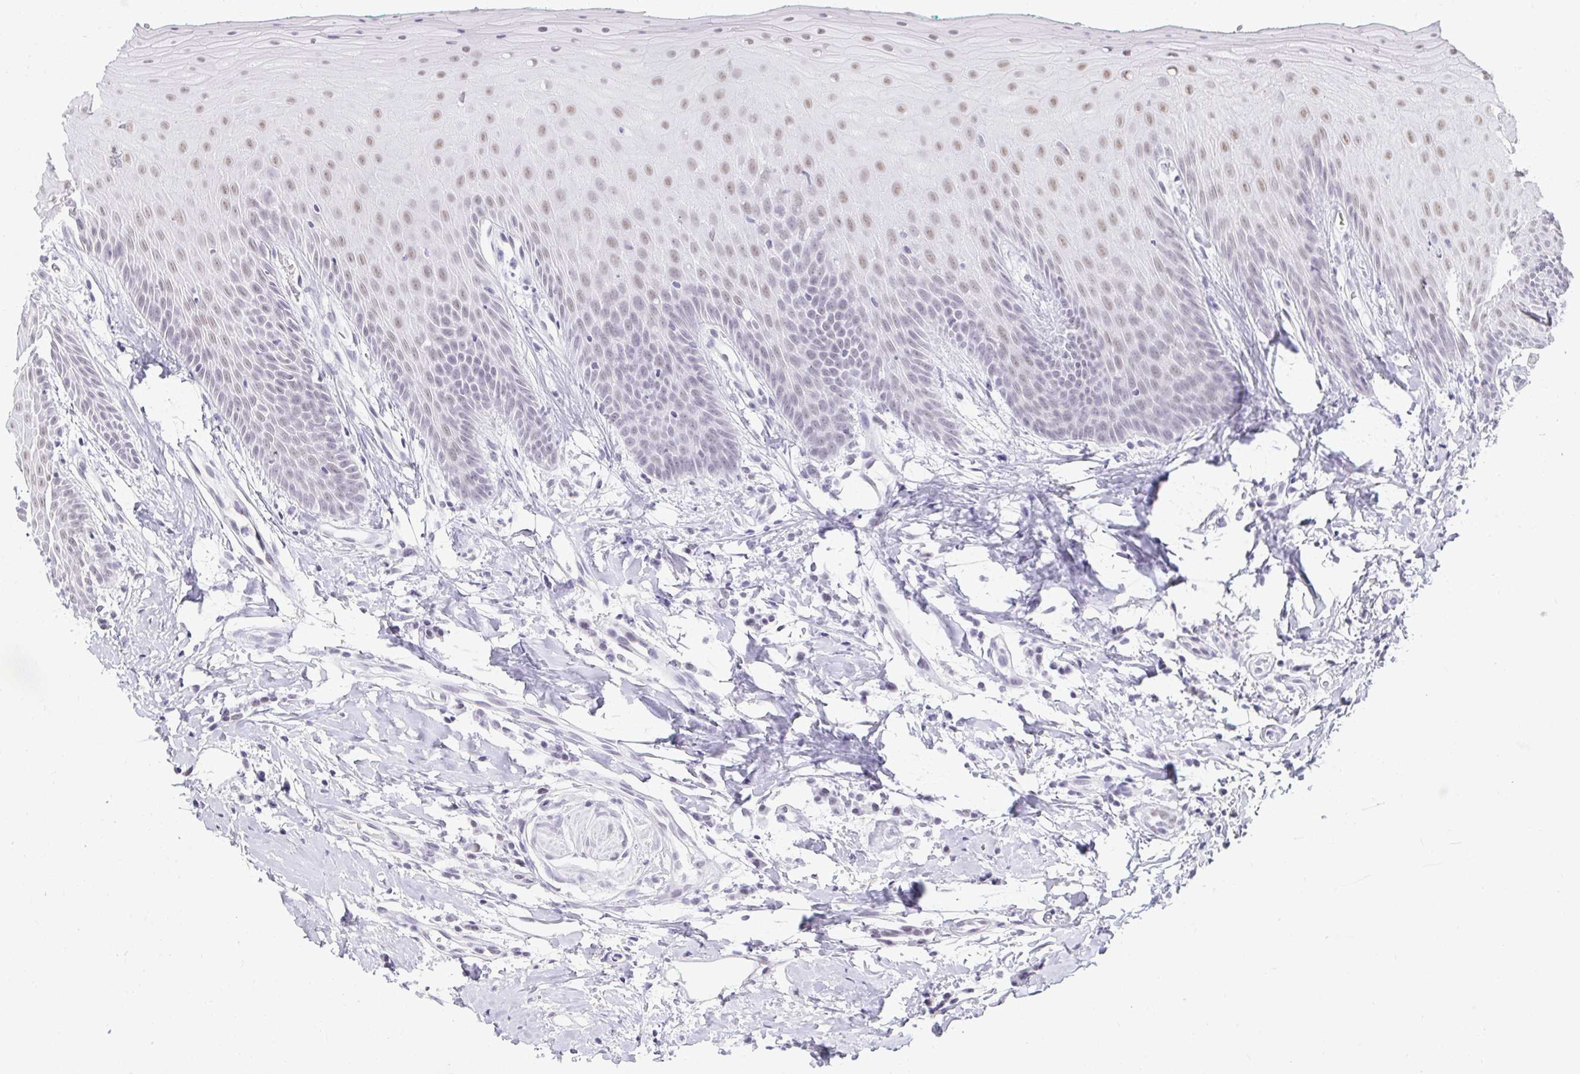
{"staining": {"intensity": "weak", "quantity": "25%-75%", "location": "nuclear"}, "tissue": "oral mucosa", "cell_type": "Squamous epithelial cells", "image_type": "normal", "snomed": [{"axis": "morphology", "description": "Normal tissue, NOS"}, {"axis": "topography", "description": "Oral tissue"}, {"axis": "topography", "description": "Tounge, NOS"}], "caption": "IHC photomicrograph of unremarkable oral mucosa stained for a protein (brown), which shows low levels of weak nuclear positivity in approximately 25%-75% of squamous epithelial cells.", "gene": "PLA2G1B", "patient": {"sex": "female", "age": 62}}